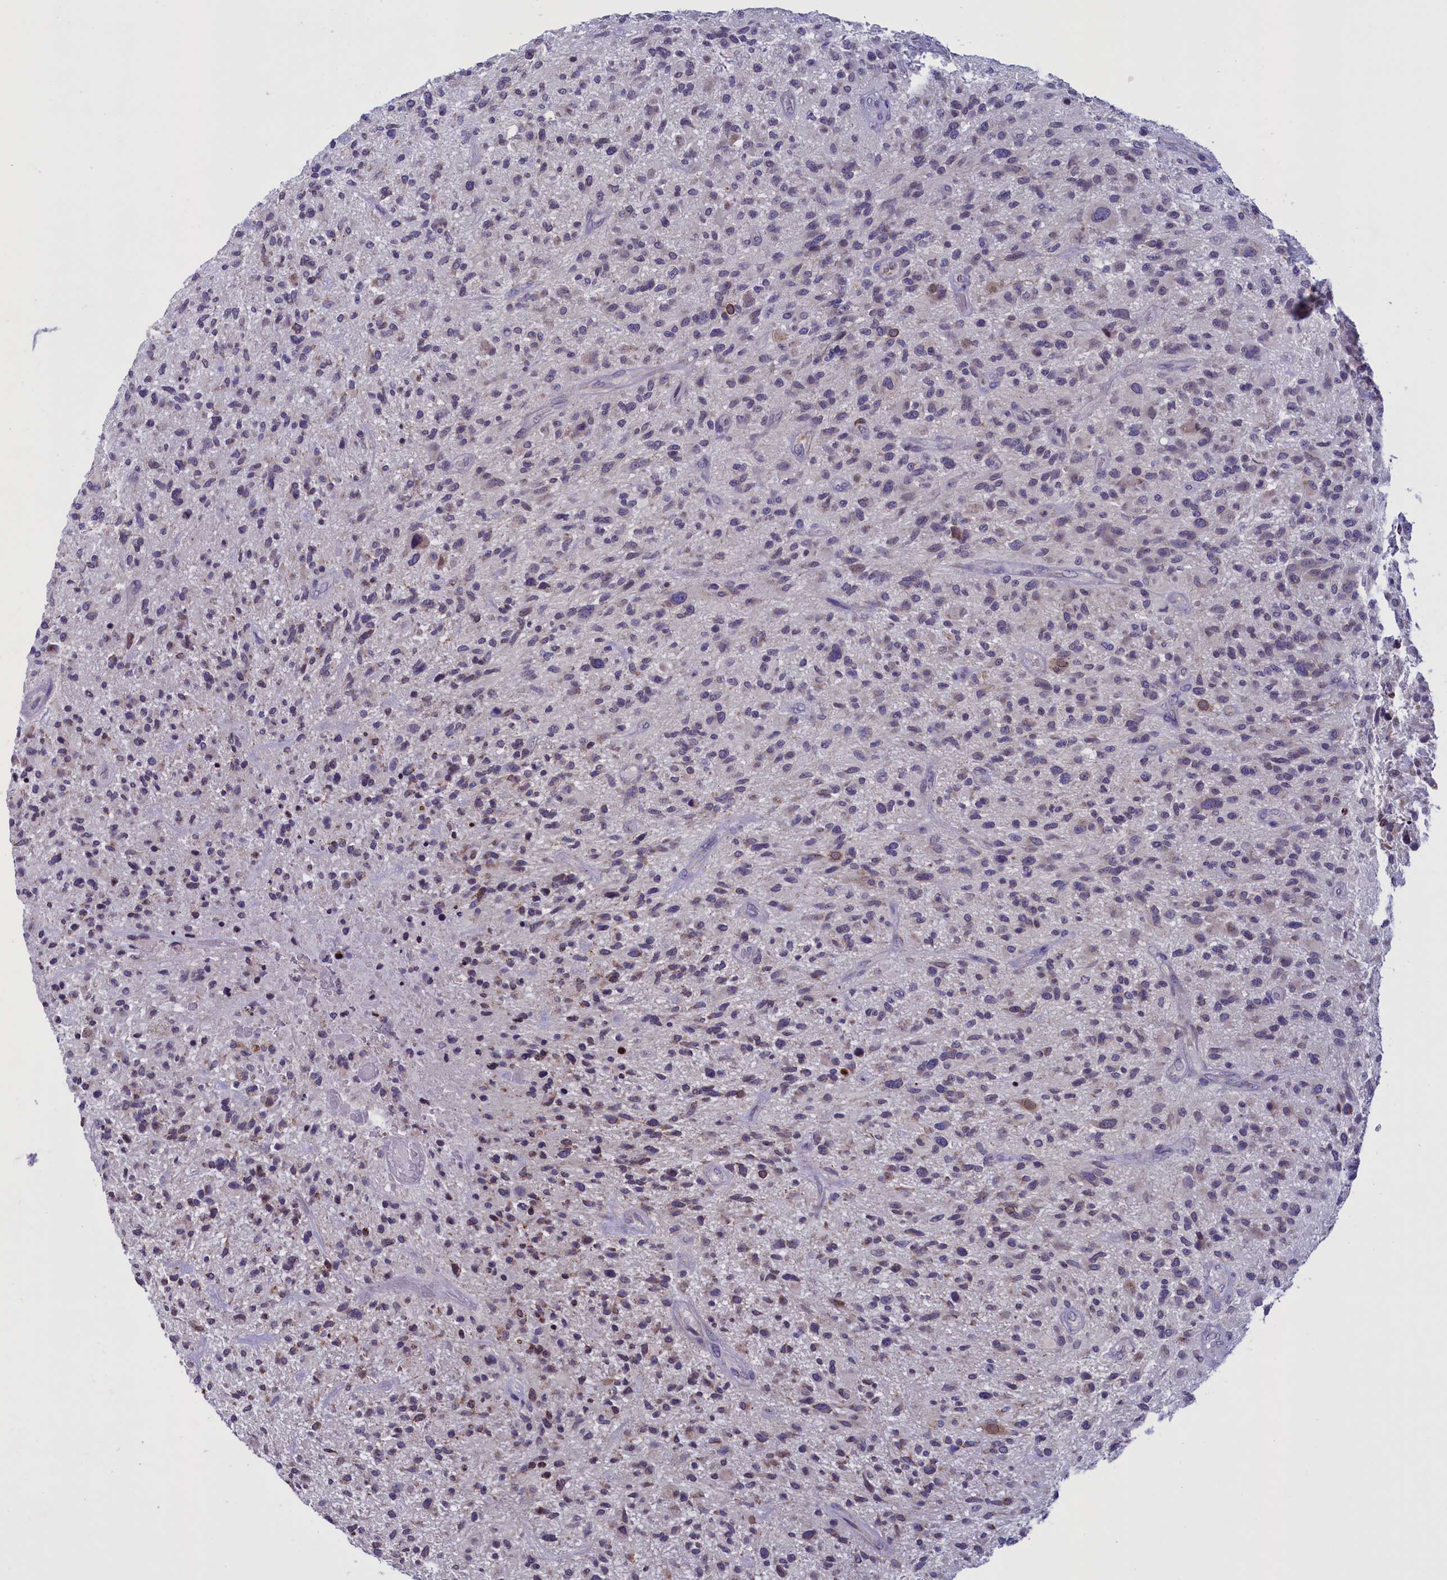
{"staining": {"intensity": "weak", "quantity": "25%-75%", "location": "cytoplasmic/membranous"}, "tissue": "glioma", "cell_type": "Tumor cells", "image_type": "cancer", "snomed": [{"axis": "morphology", "description": "Glioma, malignant, High grade"}, {"axis": "topography", "description": "Brain"}], "caption": "The immunohistochemical stain highlights weak cytoplasmic/membranous expression in tumor cells of glioma tissue.", "gene": "PARS2", "patient": {"sex": "male", "age": 47}}